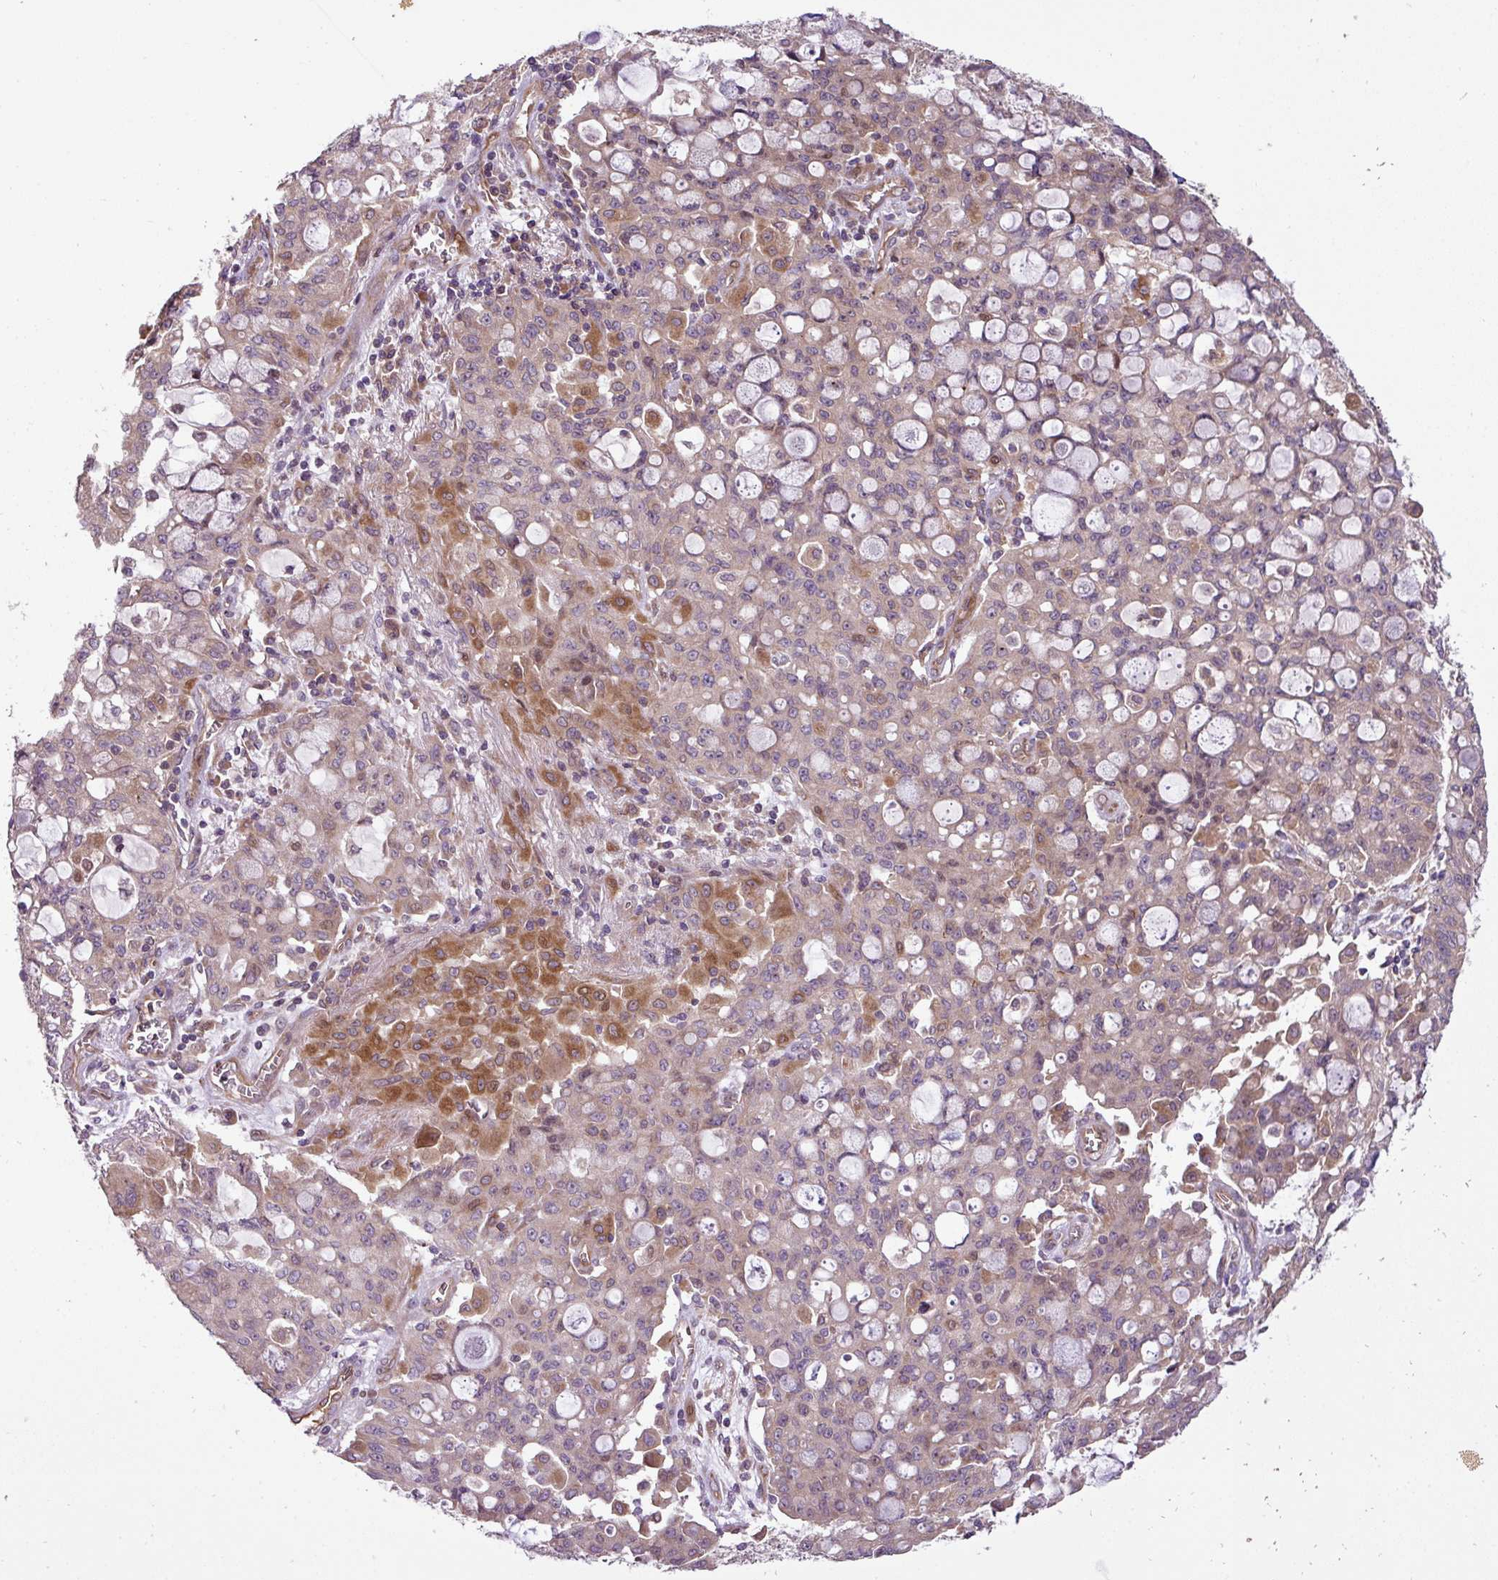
{"staining": {"intensity": "weak", "quantity": "<25%", "location": "cytoplasmic/membranous"}, "tissue": "lung cancer", "cell_type": "Tumor cells", "image_type": "cancer", "snomed": [{"axis": "morphology", "description": "Adenocarcinoma, NOS"}, {"axis": "topography", "description": "Lung"}], "caption": "DAB immunohistochemical staining of human lung cancer reveals no significant staining in tumor cells. The staining was performed using DAB to visualize the protein expression in brown, while the nuclei were stained in blue with hematoxylin (Magnification: 20x).", "gene": "COX18", "patient": {"sex": "female", "age": 44}}